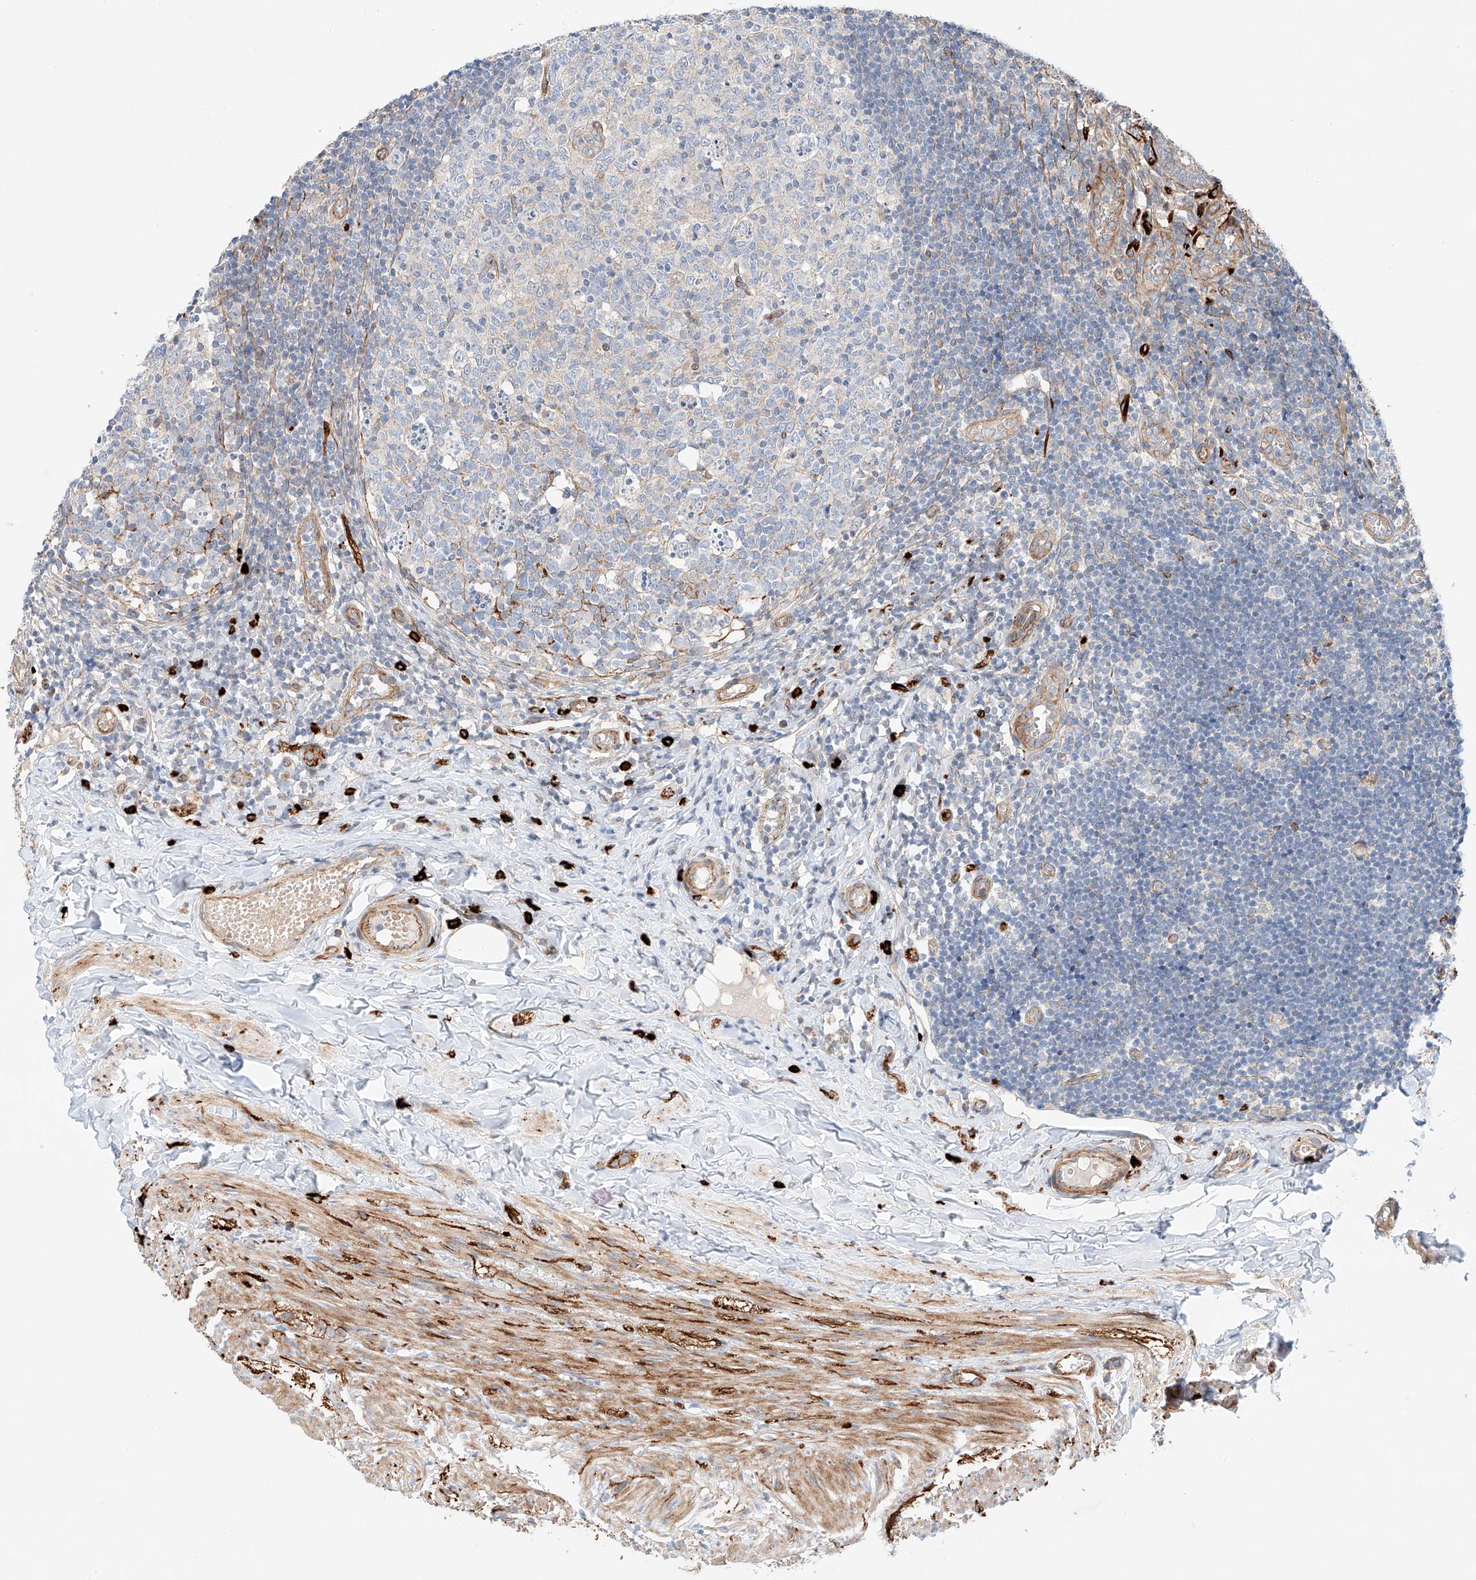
{"staining": {"intensity": "moderate", "quantity": ">75%", "location": "cytoplasmic/membranous"}, "tissue": "appendix", "cell_type": "Glandular cells", "image_type": "normal", "snomed": [{"axis": "morphology", "description": "Normal tissue, NOS"}, {"axis": "topography", "description": "Appendix"}], "caption": "The micrograph displays staining of benign appendix, revealing moderate cytoplasmic/membranous protein staining (brown color) within glandular cells. The staining was performed using DAB (3,3'-diaminobenzidine), with brown indicating positive protein expression. Nuclei are stained blue with hematoxylin.", "gene": "MINDY4", "patient": {"sex": "male", "age": 8}}